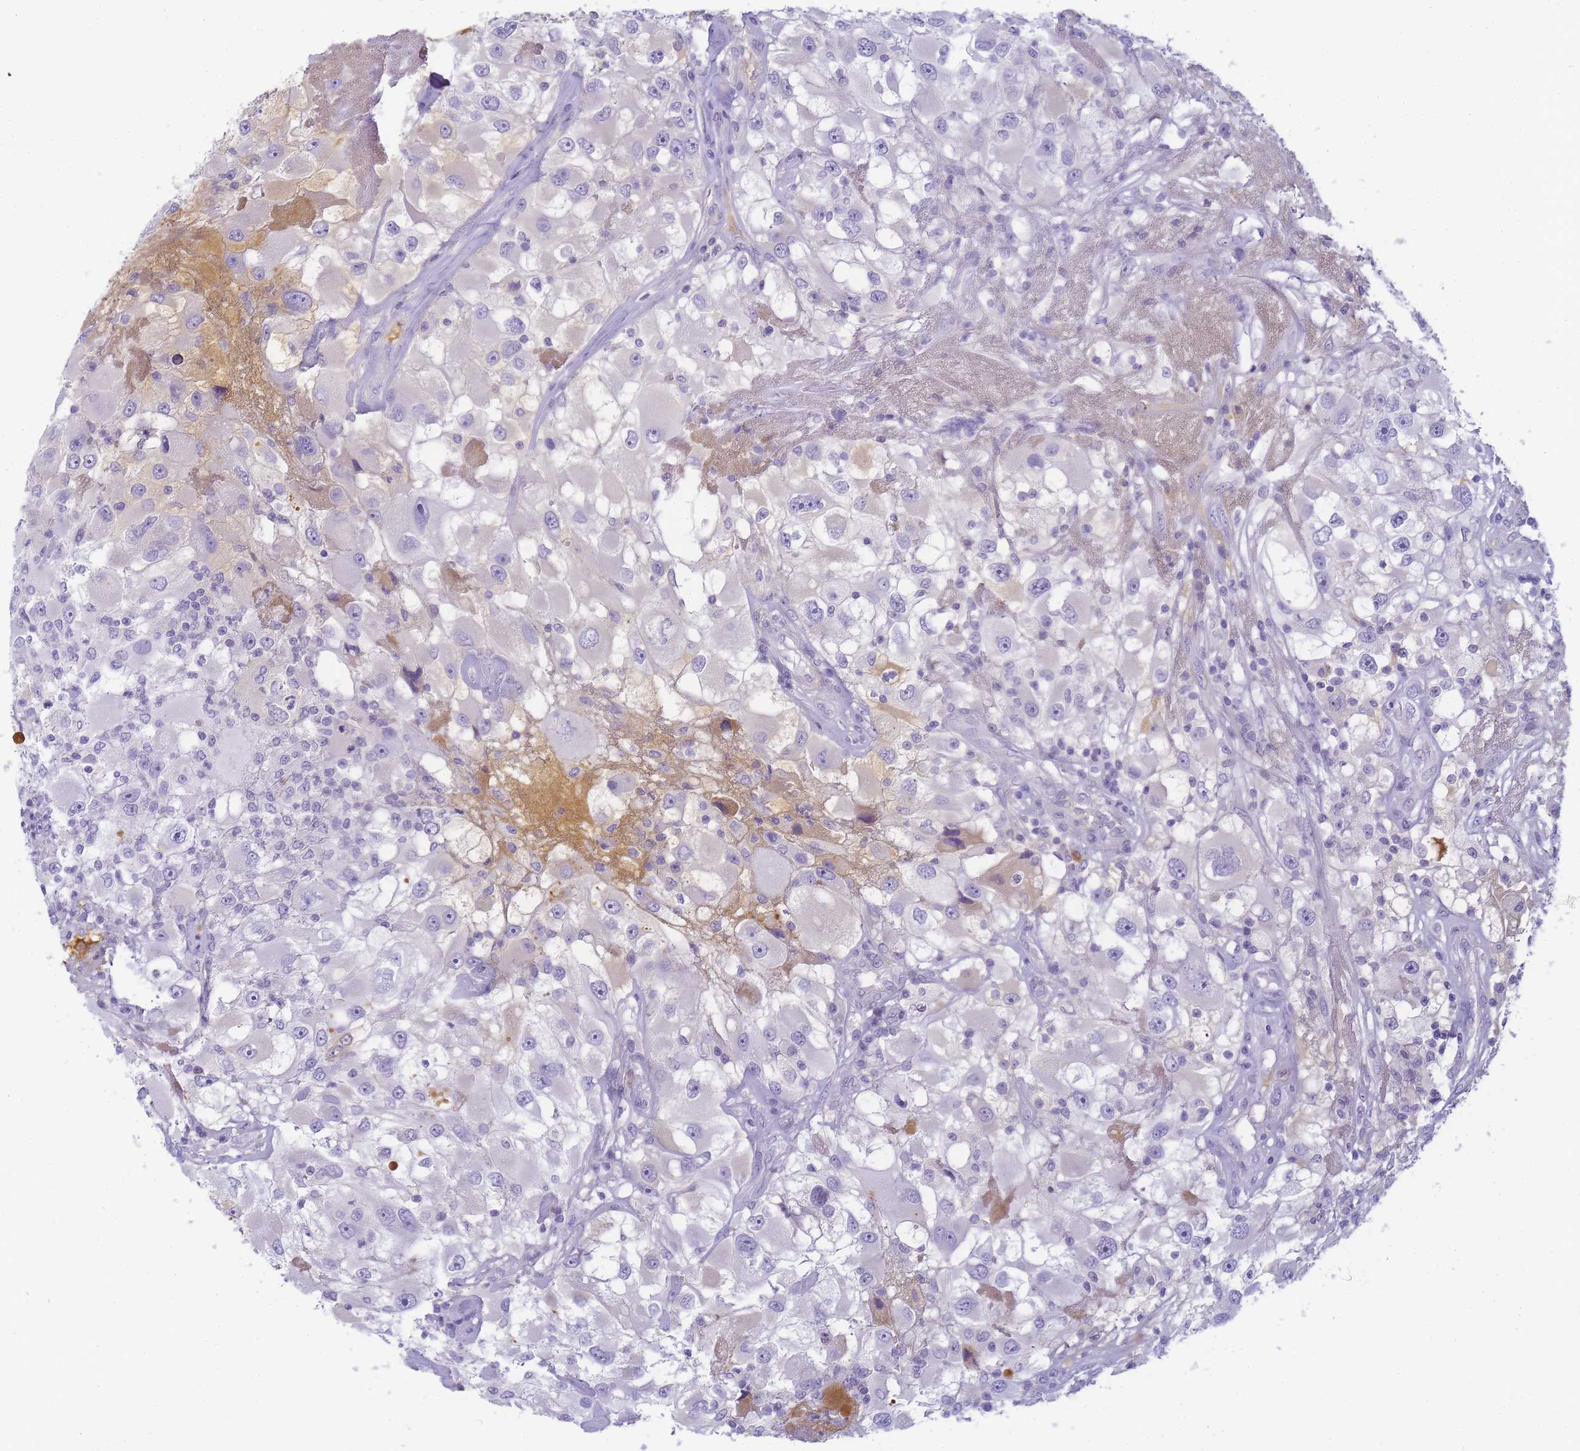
{"staining": {"intensity": "negative", "quantity": "none", "location": "none"}, "tissue": "renal cancer", "cell_type": "Tumor cells", "image_type": "cancer", "snomed": [{"axis": "morphology", "description": "Adenocarcinoma, NOS"}, {"axis": "topography", "description": "Kidney"}], "caption": "Photomicrograph shows no significant protein staining in tumor cells of renal cancer. Nuclei are stained in blue.", "gene": "RRAD", "patient": {"sex": "female", "age": 52}}